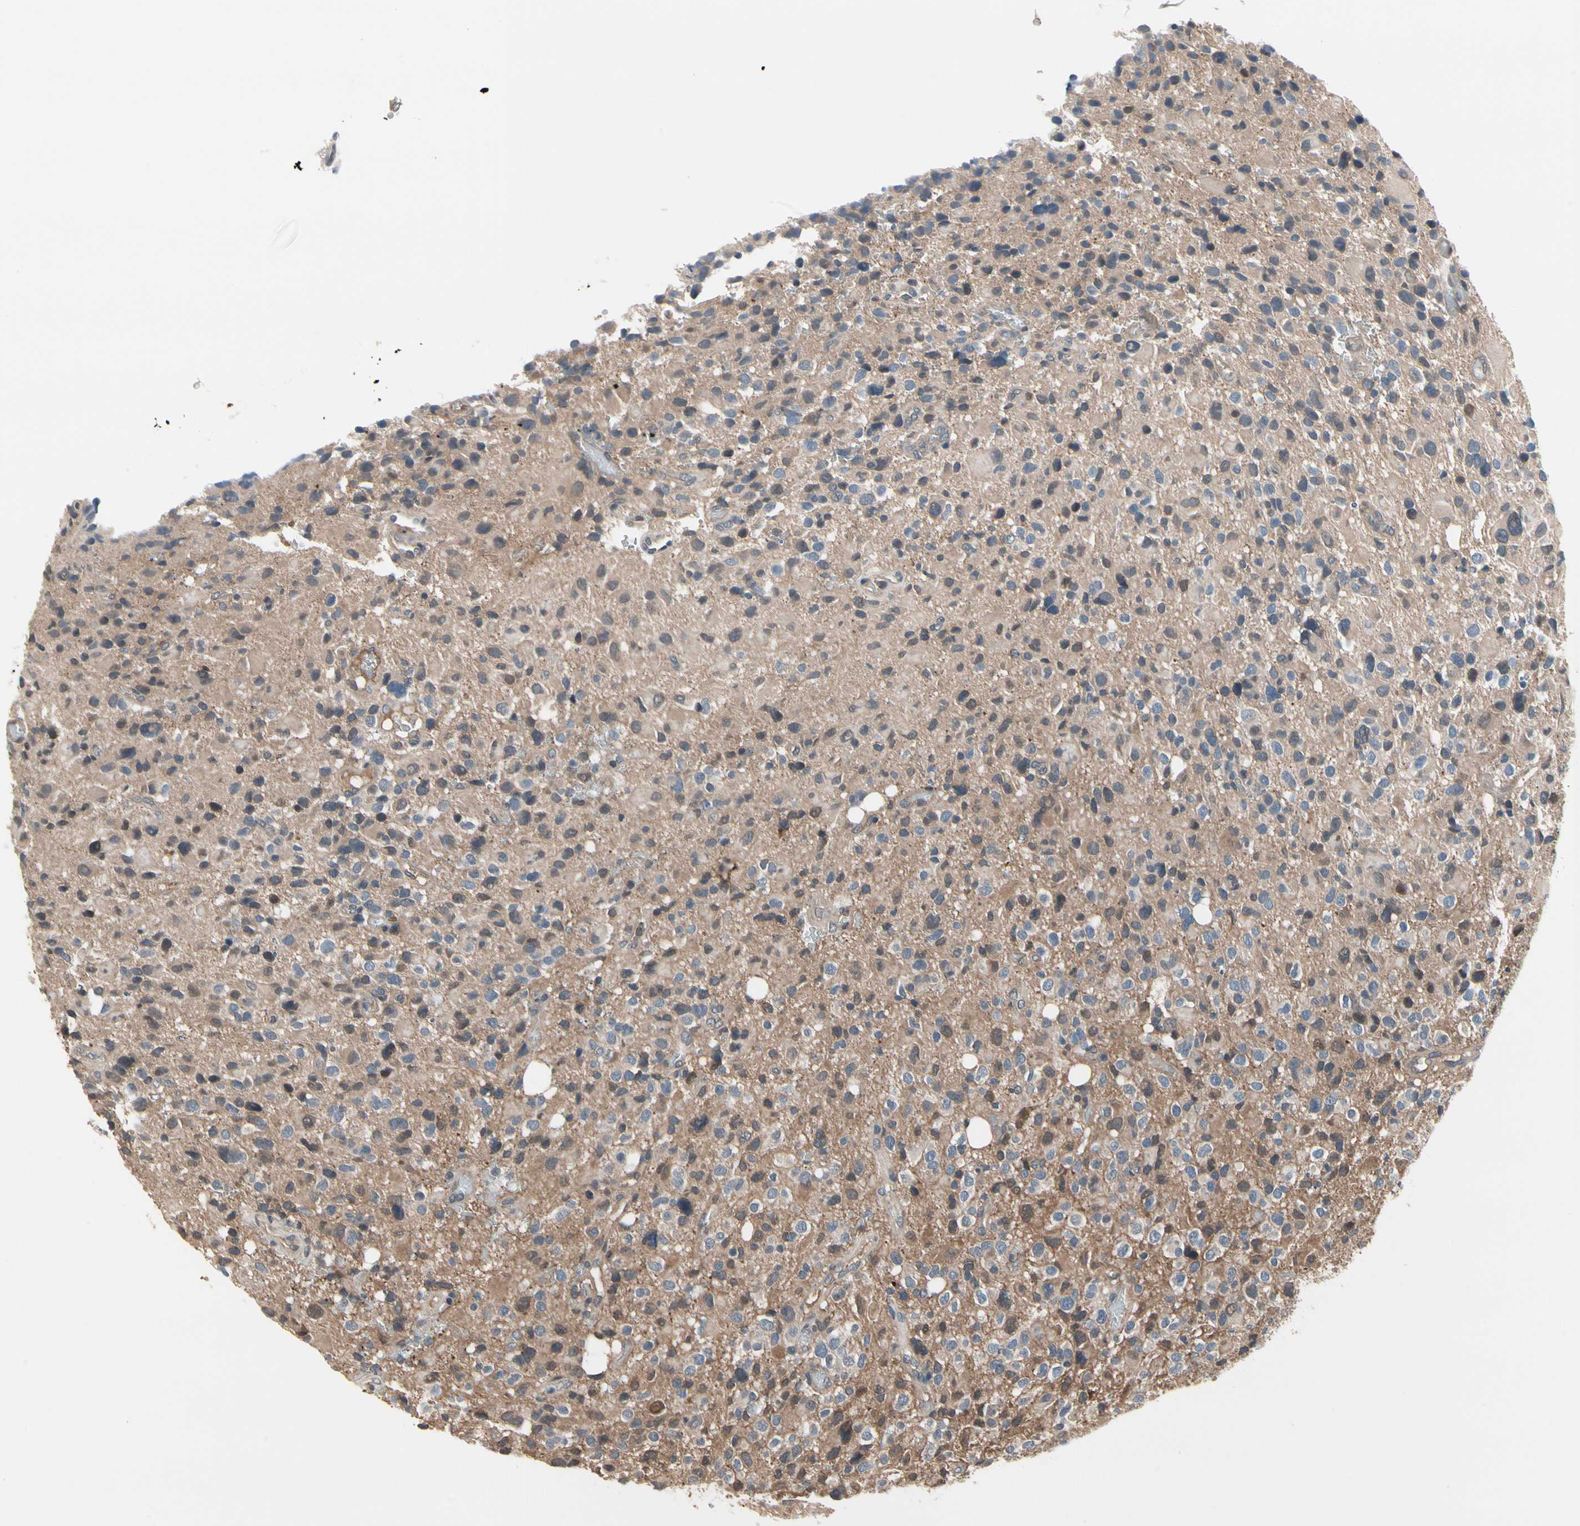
{"staining": {"intensity": "weak", "quantity": "<25%", "location": "cytoplasmic/membranous"}, "tissue": "glioma", "cell_type": "Tumor cells", "image_type": "cancer", "snomed": [{"axis": "morphology", "description": "Glioma, malignant, High grade"}, {"axis": "topography", "description": "Brain"}], "caption": "A high-resolution photomicrograph shows immunohistochemistry (IHC) staining of malignant glioma (high-grade), which demonstrates no significant expression in tumor cells.", "gene": "PRDX6", "patient": {"sex": "male", "age": 48}}